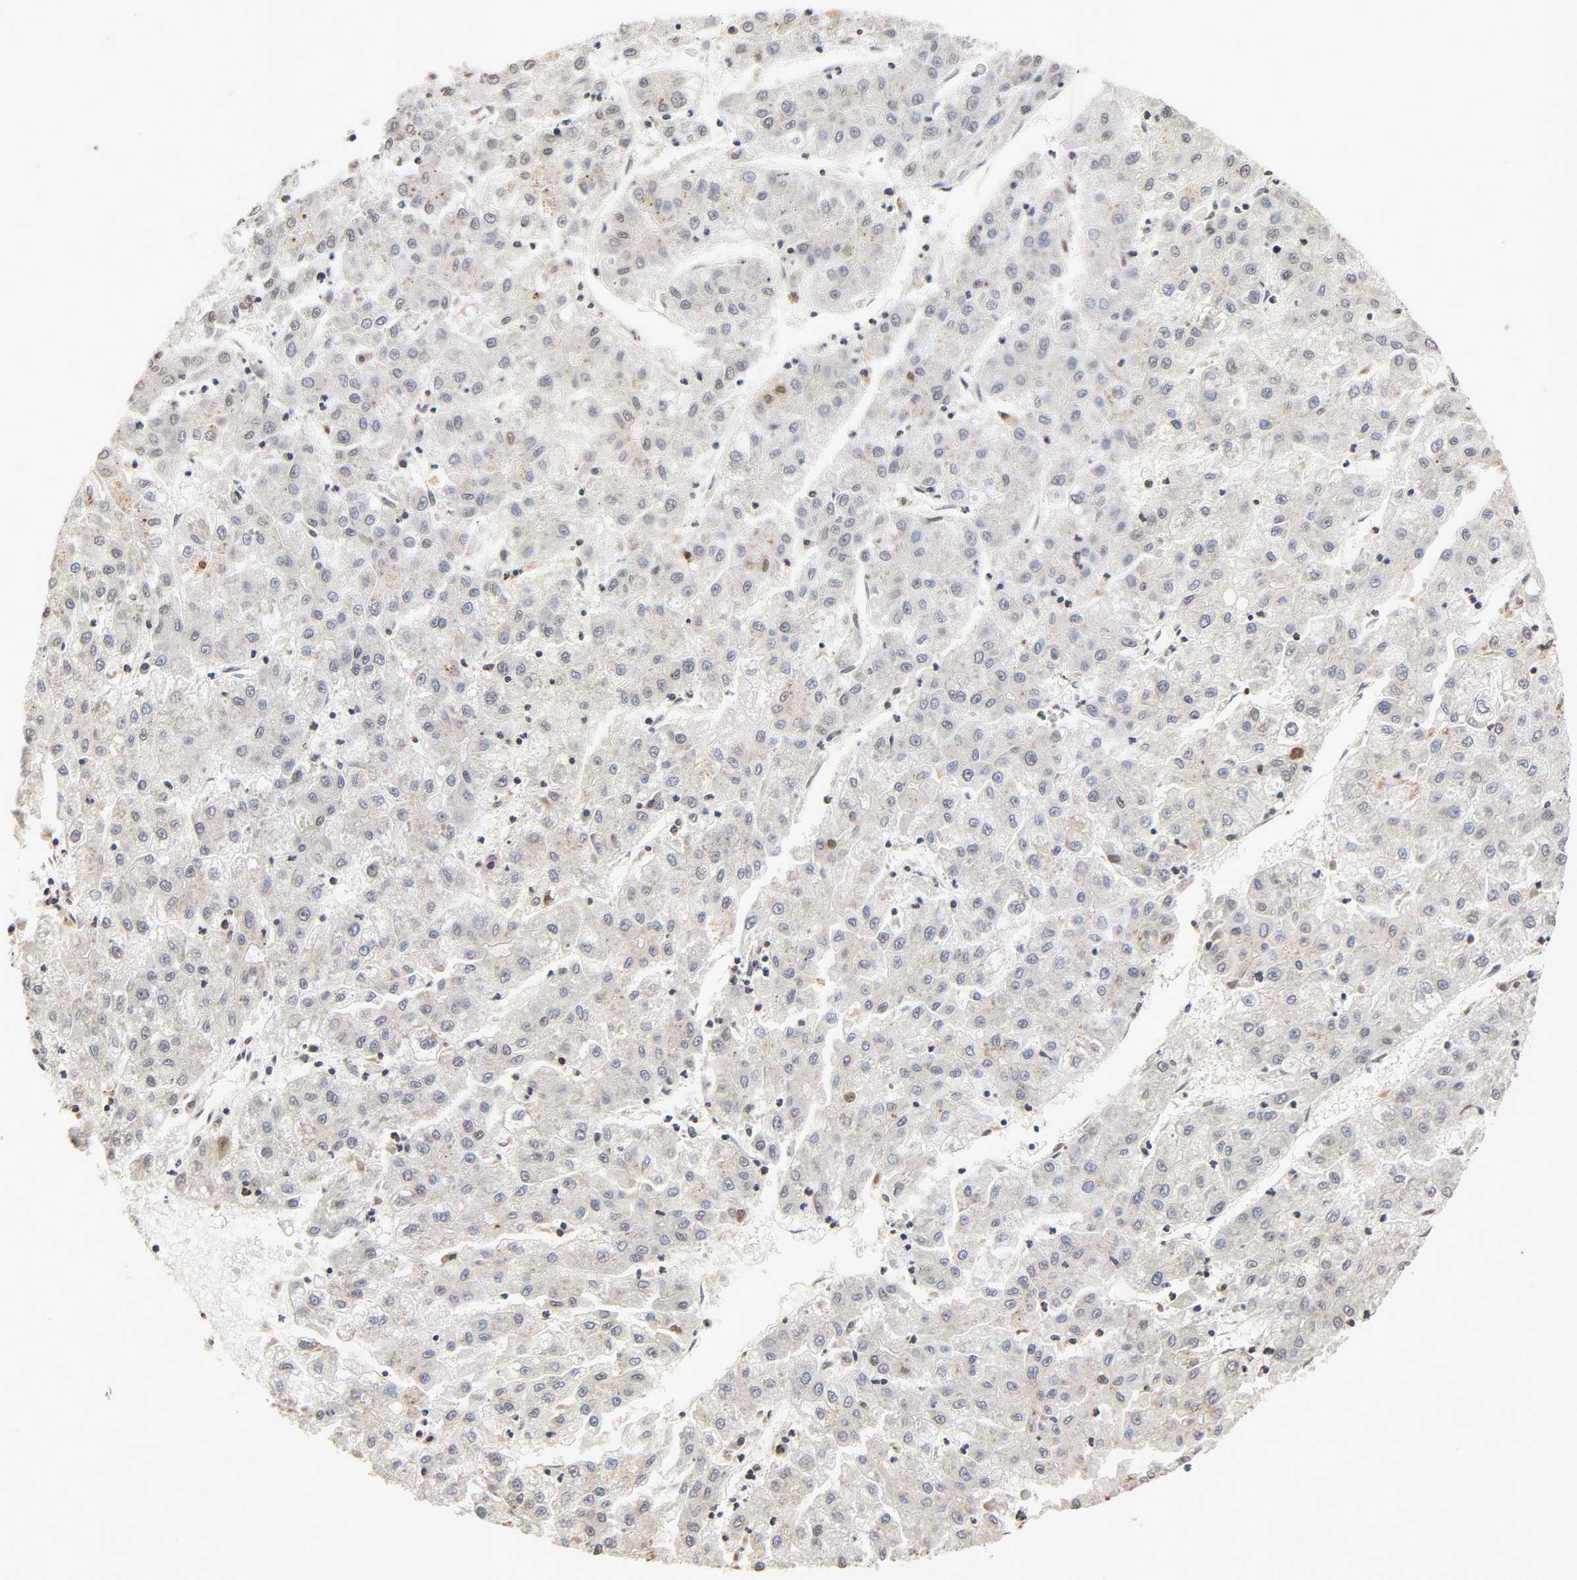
{"staining": {"intensity": "weak", "quantity": "25%-75%", "location": "cytoplasmic/membranous,nuclear"}, "tissue": "liver cancer", "cell_type": "Tumor cells", "image_type": "cancer", "snomed": [{"axis": "morphology", "description": "Carcinoma, Hepatocellular, NOS"}, {"axis": "topography", "description": "Liver"}], "caption": "The photomicrograph shows staining of liver cancer (hepatocellular carcinoma), revealing weak cytoplasmic/membranous and nuclear protein staining (brown color) within tumor cells.", "gene": "TBL1X", "patient": {"sex": "male", "age": 72}}